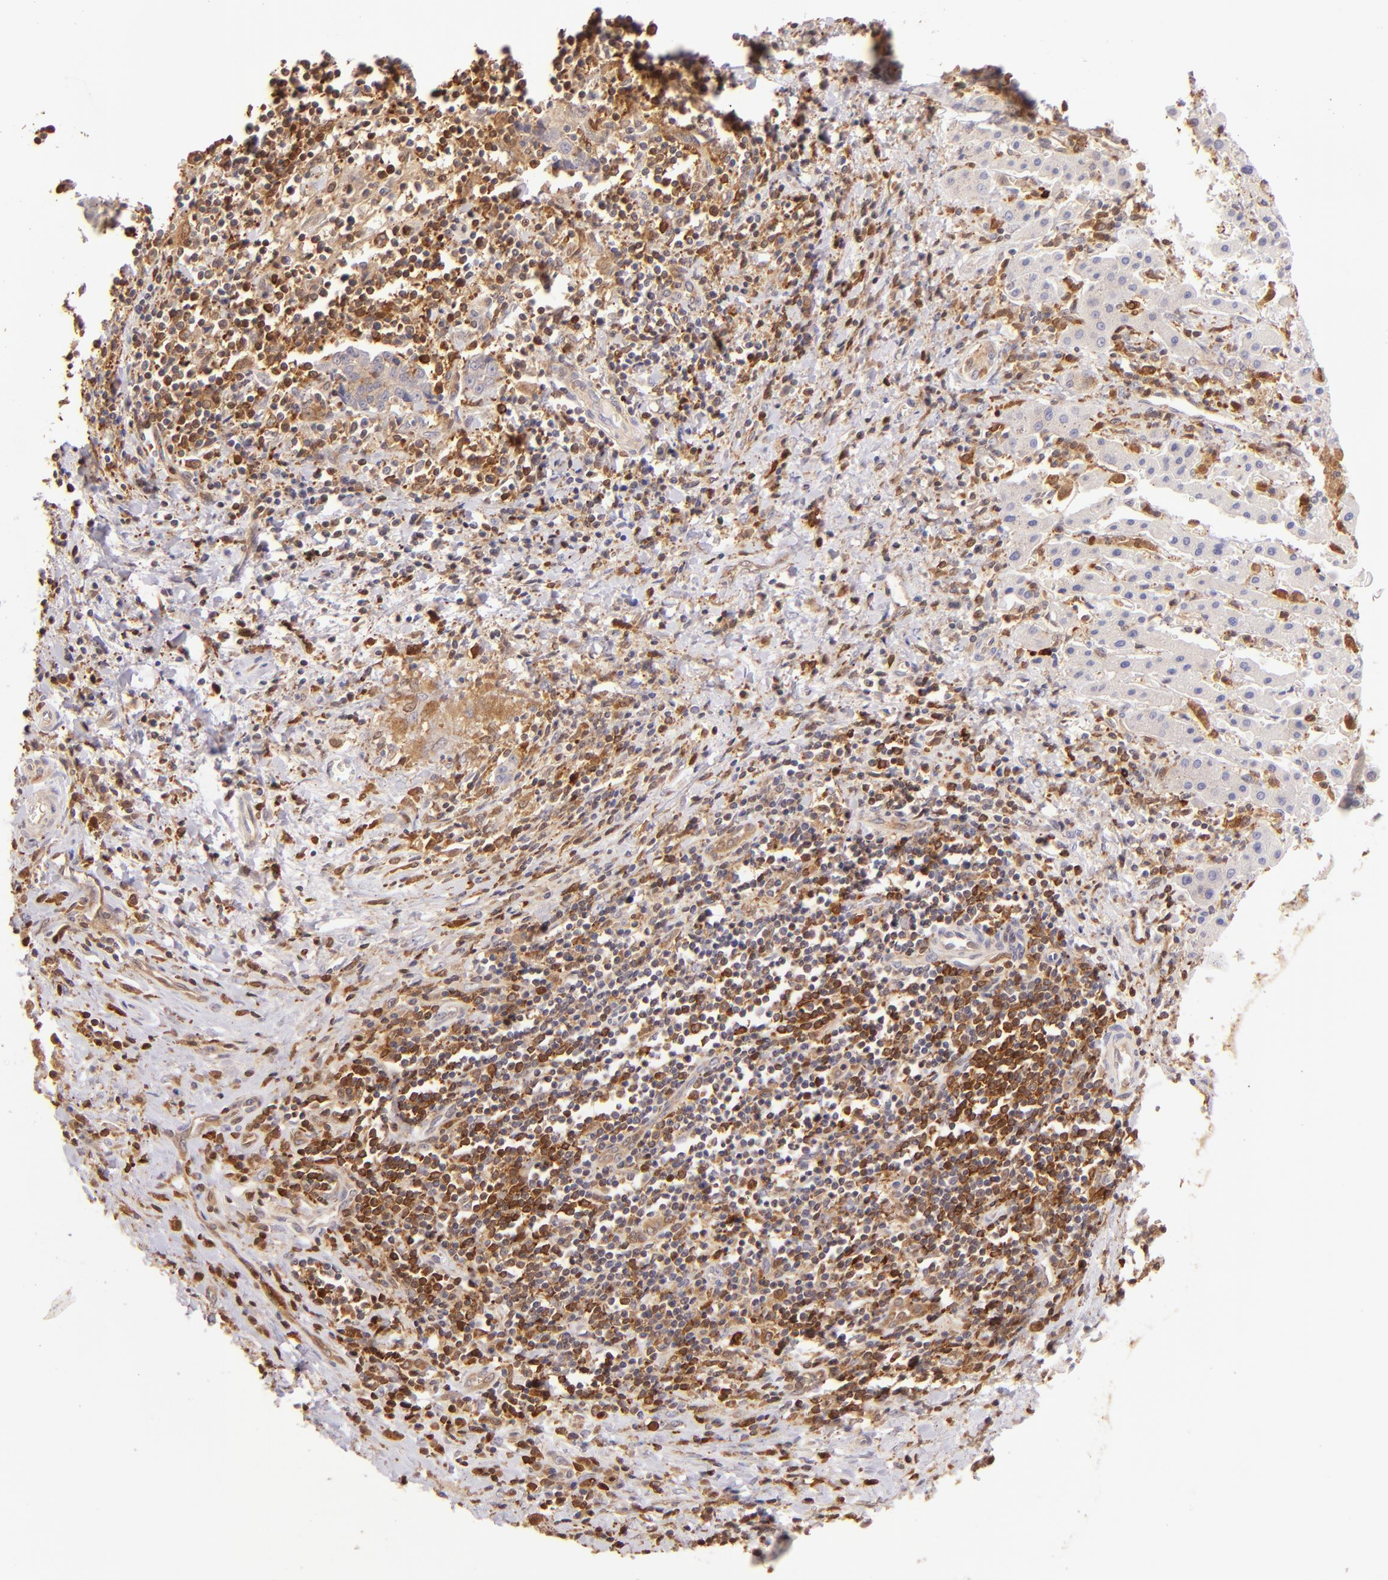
{"staining": {"intensity": "weak", "quantity": "25%-75%", "location": "cytoplasmic/membranous"}, "tissue": "liver cancer", "cell_type": "Tumor cells", "image_type": "cancer", "snomed": [{"axis": "morphology", "description": "Cholangiocarcinoma"}, {"axis": "topography", "description": "Liver"}], "caption": "Cholangiocarcinoma (liver) tissue exhibits weak cytoplasmic/membranous positivity in approximately 25%-75% of tumor cells, visualized by immunohistochemistry.", "gene": "BTK", "patient": {"sex": "male", "age": 57}}